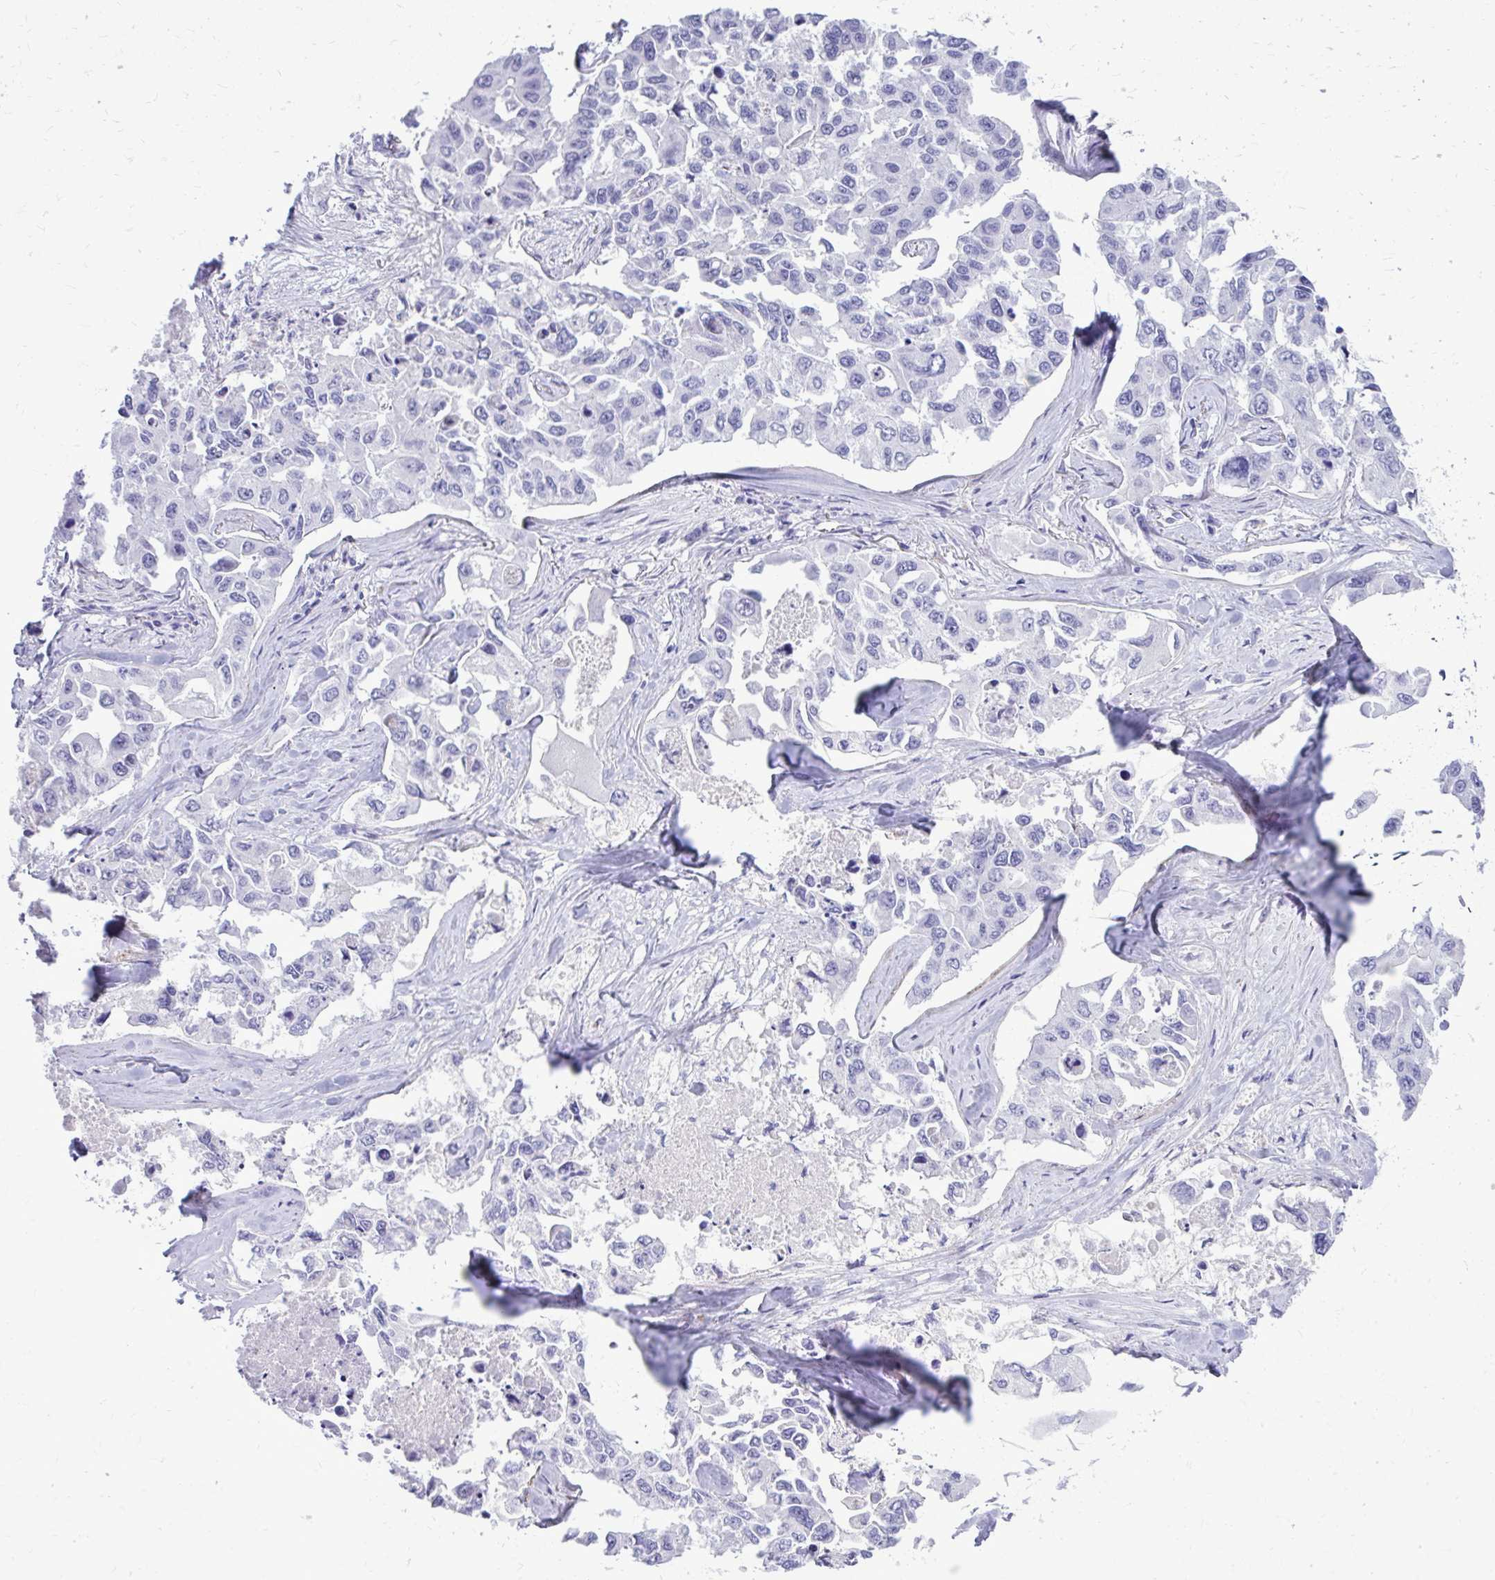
{"staining": {"intensity": "negative", "quantity": "none", "location": "none"}, "tissue": "lung cancer", "cell_type": "Tumor cells", "image_type": "cancer", "snomed": [{"axis": "morphology", "description": "Adenocarcinoma, NOS"}, {"axis": "topography", "description": "Lung"}], "caption": "Protein analysis of adenocarcinoma (lung) exhibits no significant positivity in tumor cells.", "gene": "BCL6B", "patient": {"sex": "male", "age": 64}}